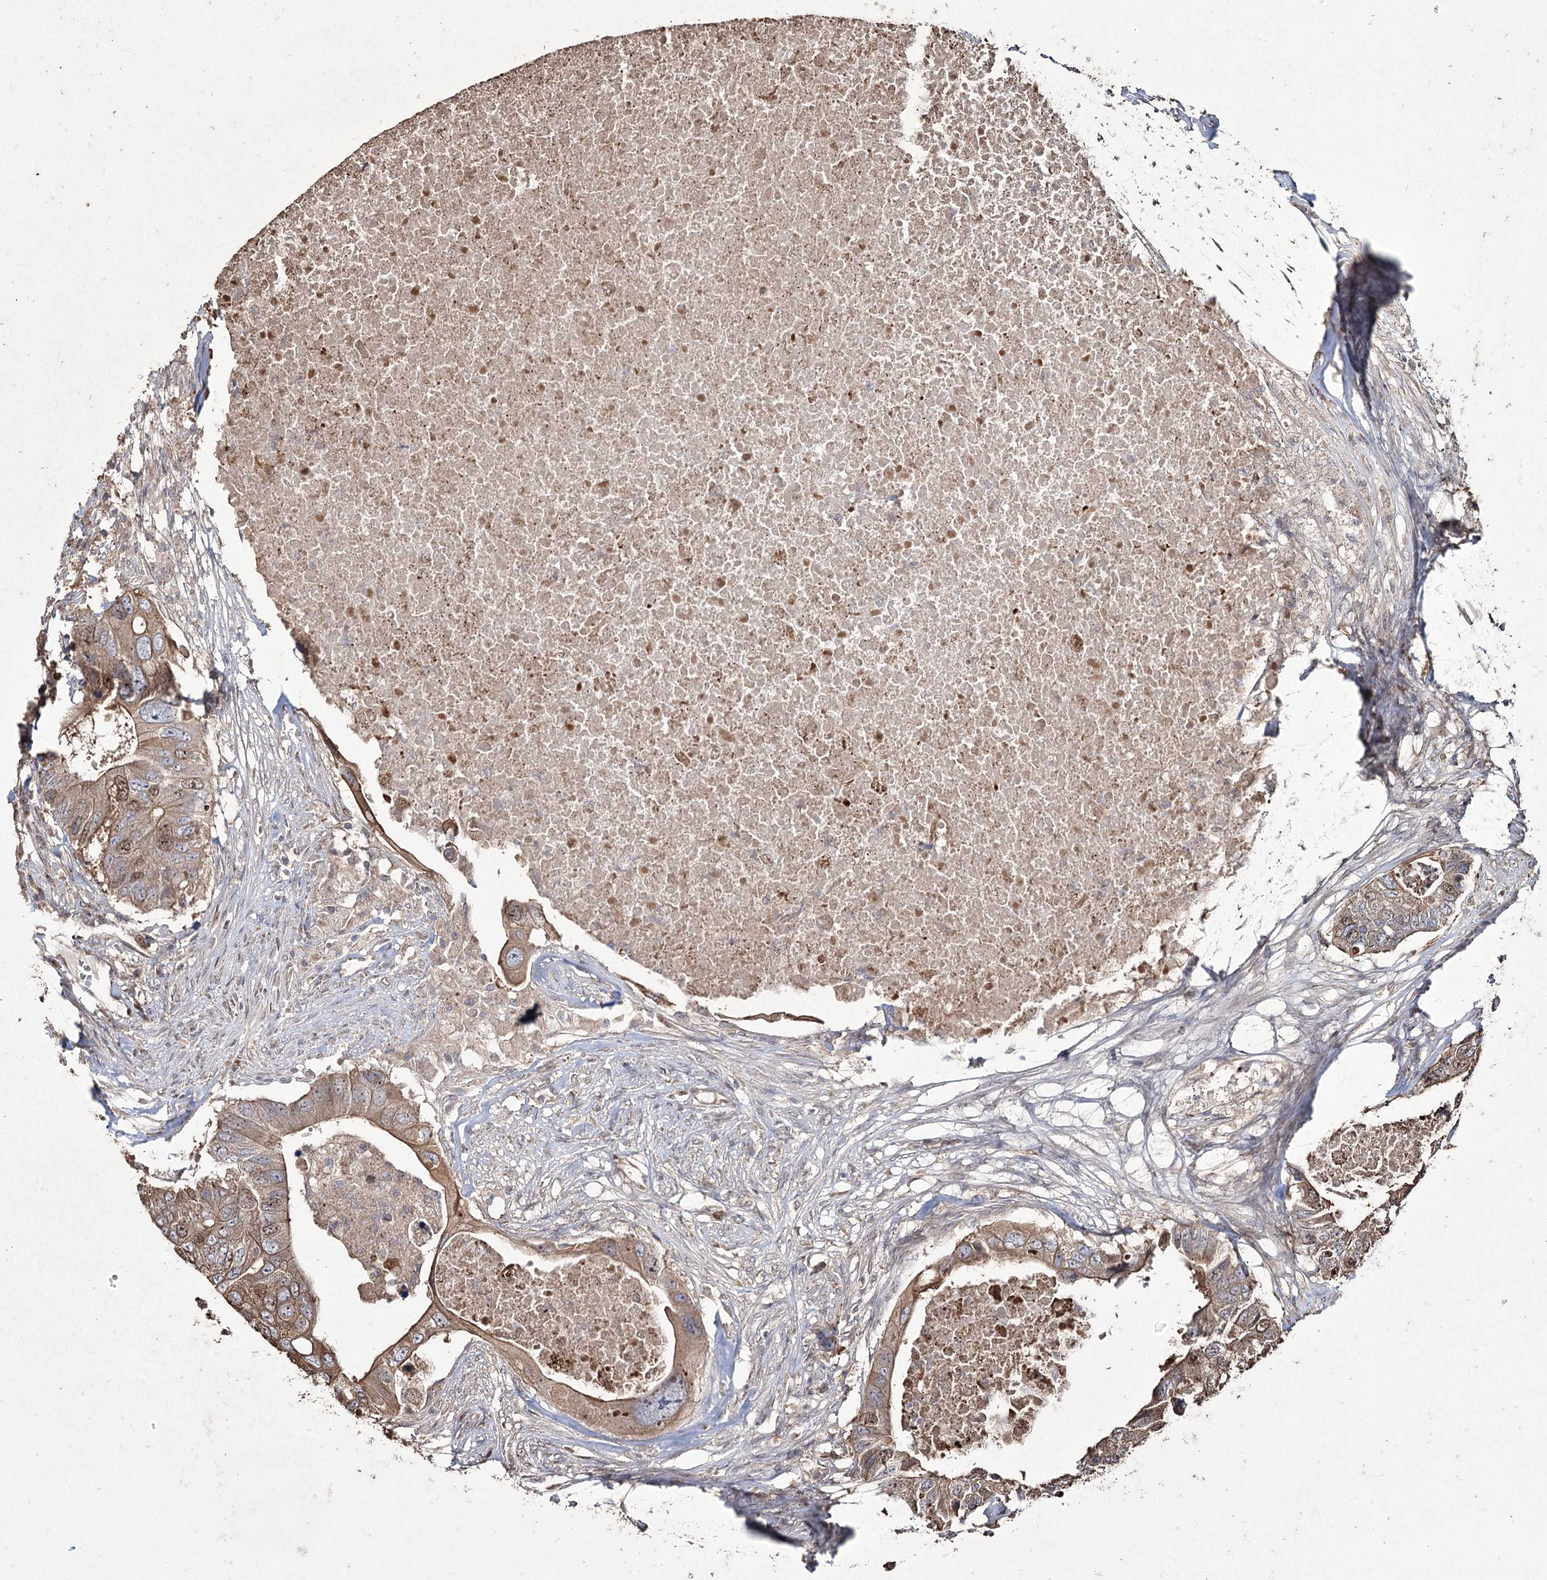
{"staining": {"intensity": "weak", "quantity": ">75%", "location": "cytoplasmic/membranous,nuclear"}, "tissue": "colorectal cancer", "cell_type": "Tumor cells", "image_type": "cancer", "snomed": [{"axis": "morphology", "description": "Adenocarcinoma, NOS"}, {"axis": "topography", "description": "Colon"}], "caption": "Immunohistochemical staining of human colorectal adenocarcinoma exhibits low levels of weak cytoplasmic/membranous and nuclear protein staining in about >75% of tumor cells.", "gene": "PRC1", "patient": {"sex": "male", "age": 71}}